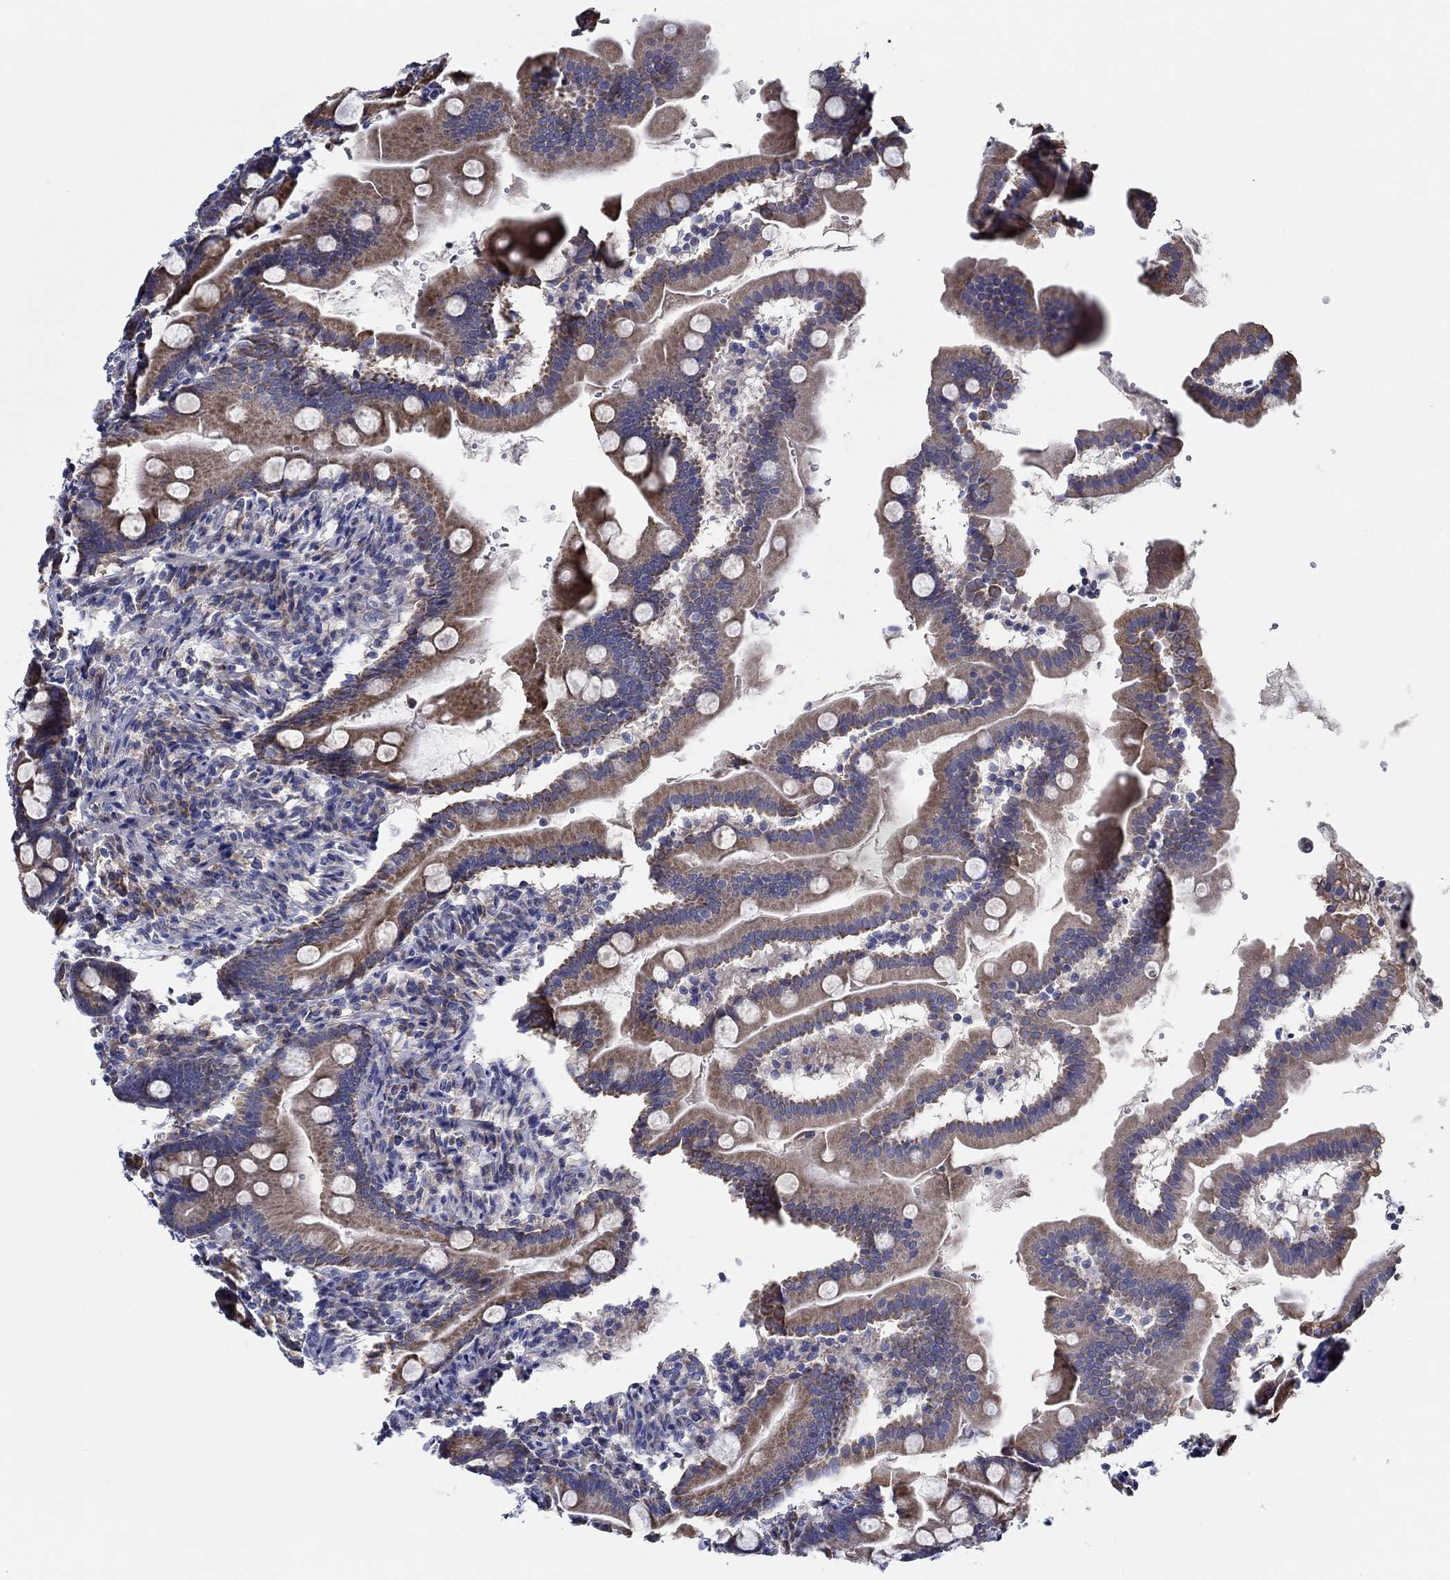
{"staining": {"intensity": "moderate", "quantity": ">75%", "location": "cytoplasmic/membranous"}, "tissue": "small intestine", "cell_type": "Glandular cells", "image_type": "normal", "snomed": [{"axis": "morphology", "description": "Normal tissue, NOS"}, {"axis": "topography", "description": "Small intestine"}], "caption": "A high-resolution micrograph shows immunohistochemistry (IHC) staining of benign small intestine, which exhibits moderate cytoplasmic/membranous positivity in about >75% of glandular cells. The protein is stained brown, and the nuclei are stained in blue (DAB (3,3'-diaminobenzidine) IHC with brightfield microscopy, high magnification).", "gene": "CFAP61", "patient": {"sex": "female", "age": 44}}